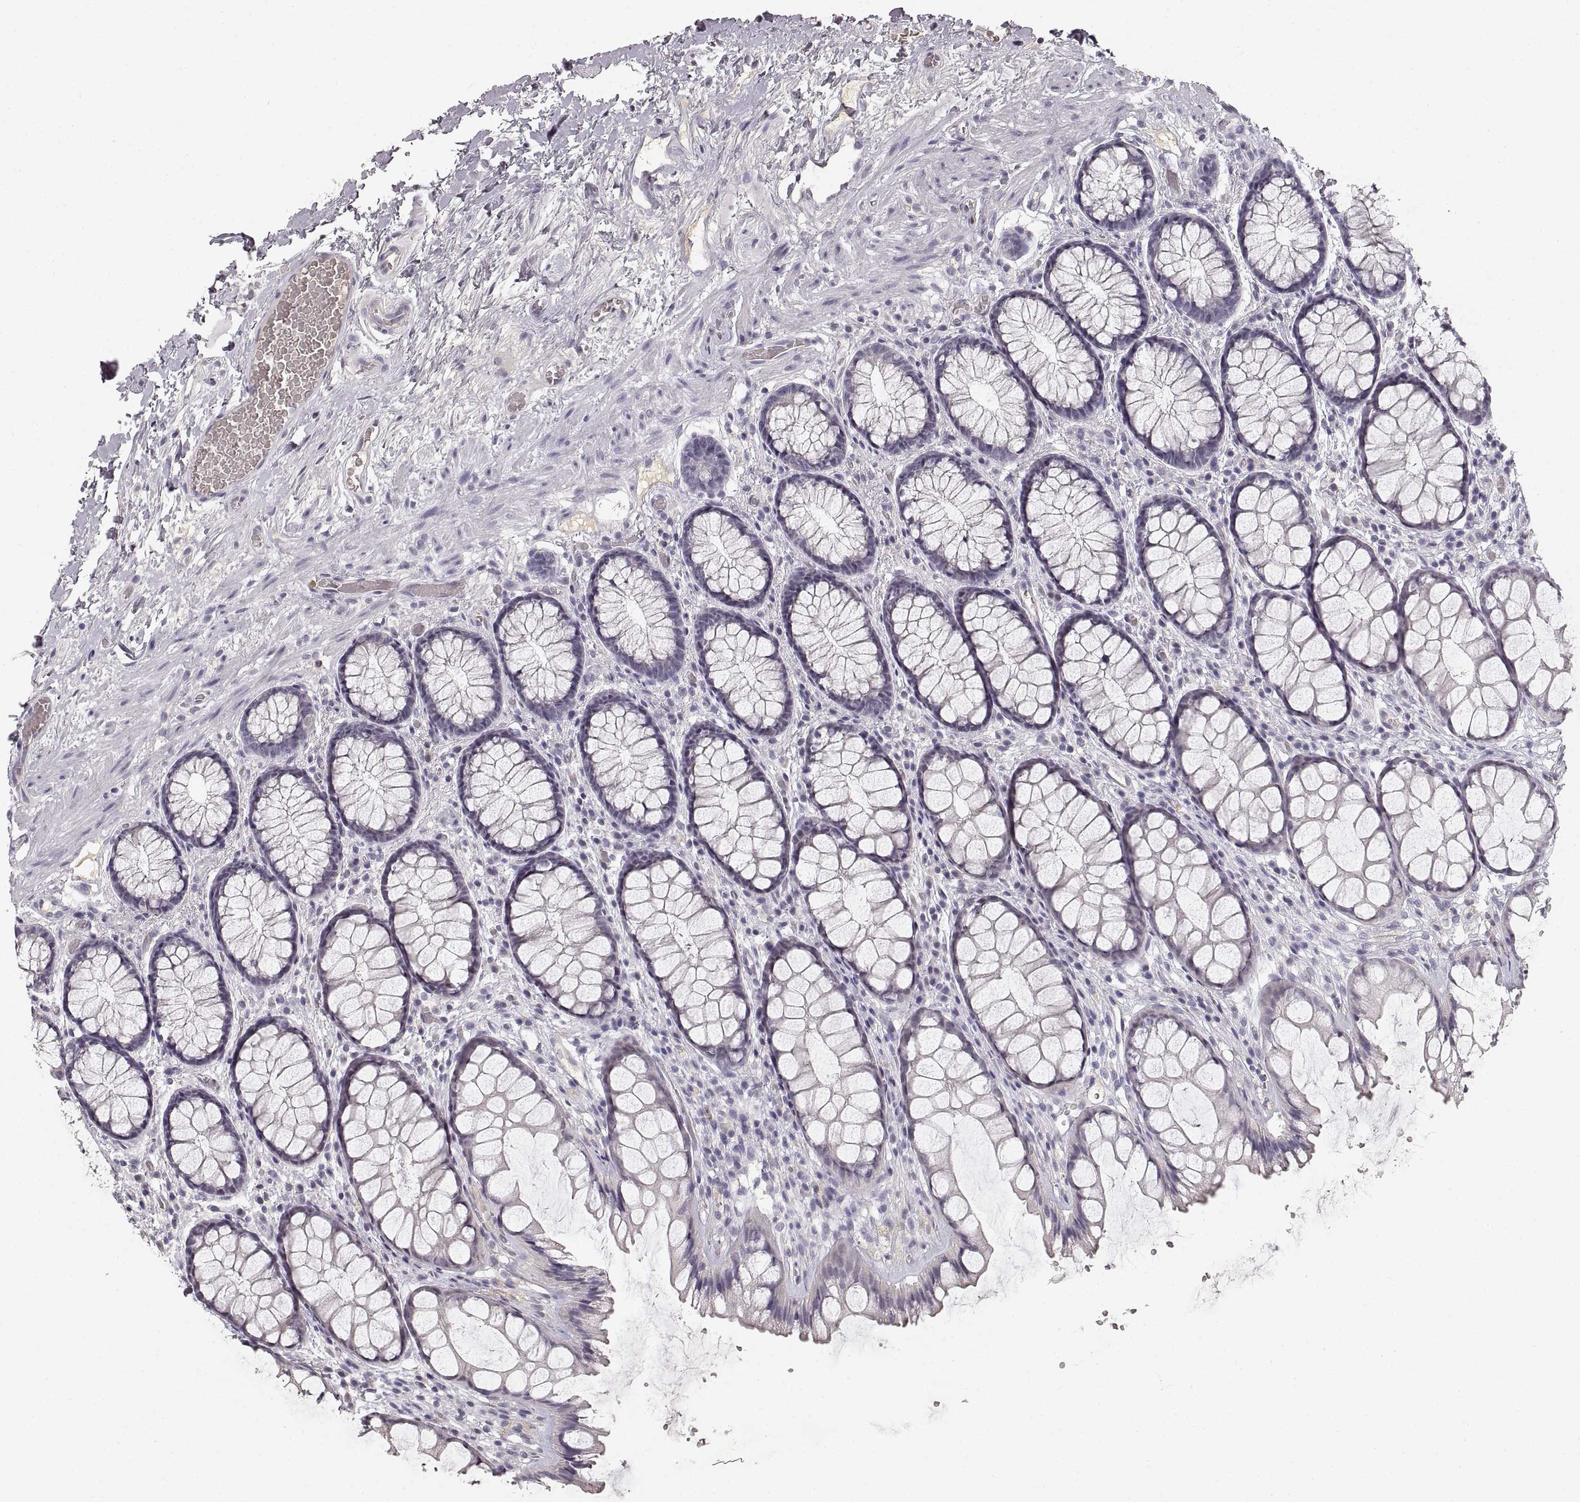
{"staining": {"intensity": "negative", "quantity": "none", "location": "none"}, "tissue": "rectum", "cell_type": "Glandular cells", "image_type": "normal", "snomed": [{"axis": "morphology", "description": "Normal tissue, NOS"}, {"axis": "topography", "description": "Rectum"}], "caption": "The immunohistochemistry (IHC) photomicrograph has no significant positivity in glandular cells of rectum. (DAB immunohistochemistry (IHC), high magnification).", "gene": "RUNDC3A", "patient": {"sex": "female", "age": 62}}